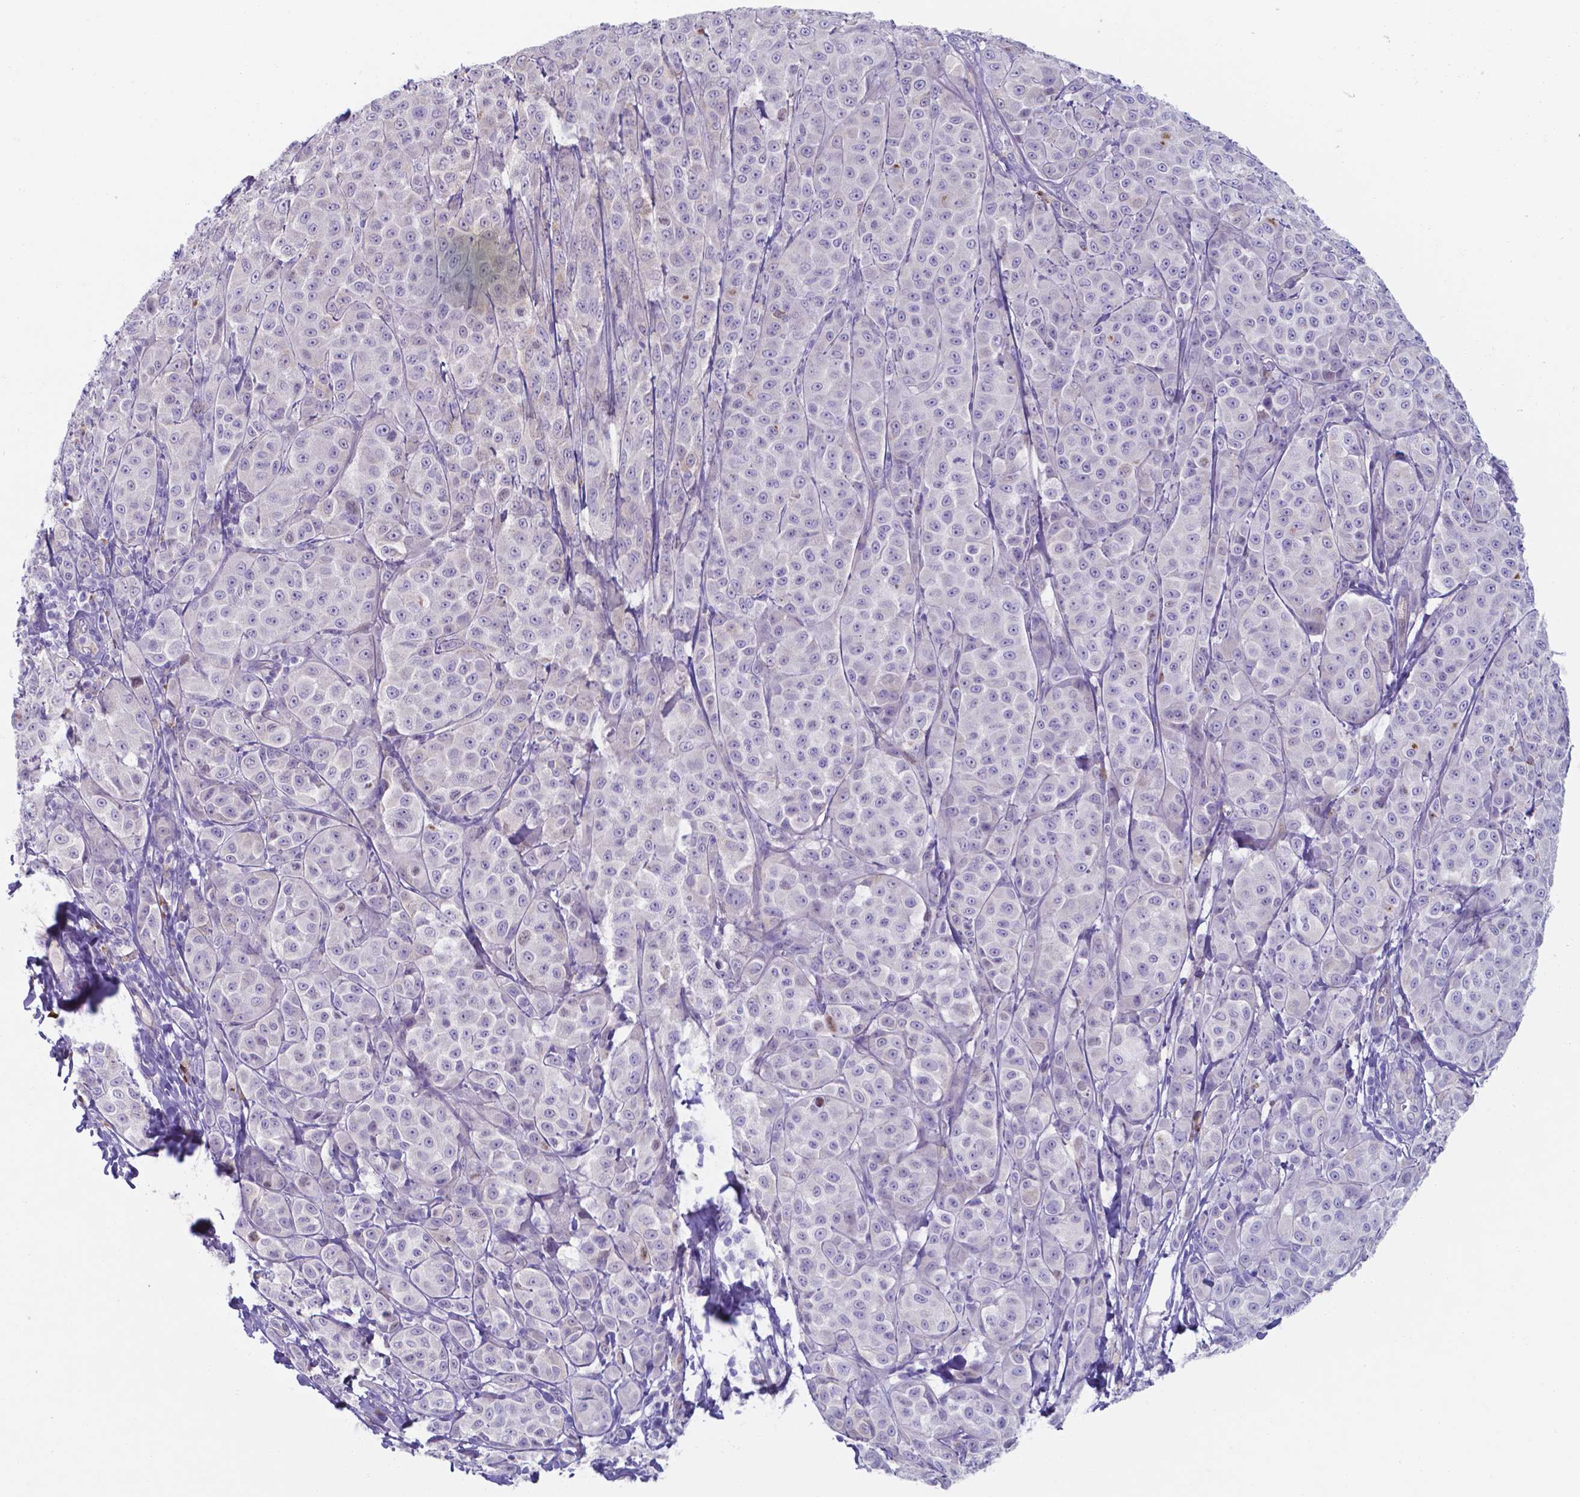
{"staining": {"intensity": "negative", "quantity": "none", "location": "none"}, "tissue": "melanoma", "cell_type": "Tumor cells", "image_type": "cancer", "snomed": [{"axis": "morphology", "description": "Malignant melanoma, NOS"}, {"axis": "topography", "description": "Skin"}], "caption": "Immunohistochemistry histopathology image of malignant melanoma stained for a protein (brown), which exhibits no staining in tumor cells.", "gene": "UBE2J1", "patient": {"sex": "male", "age": 89}}